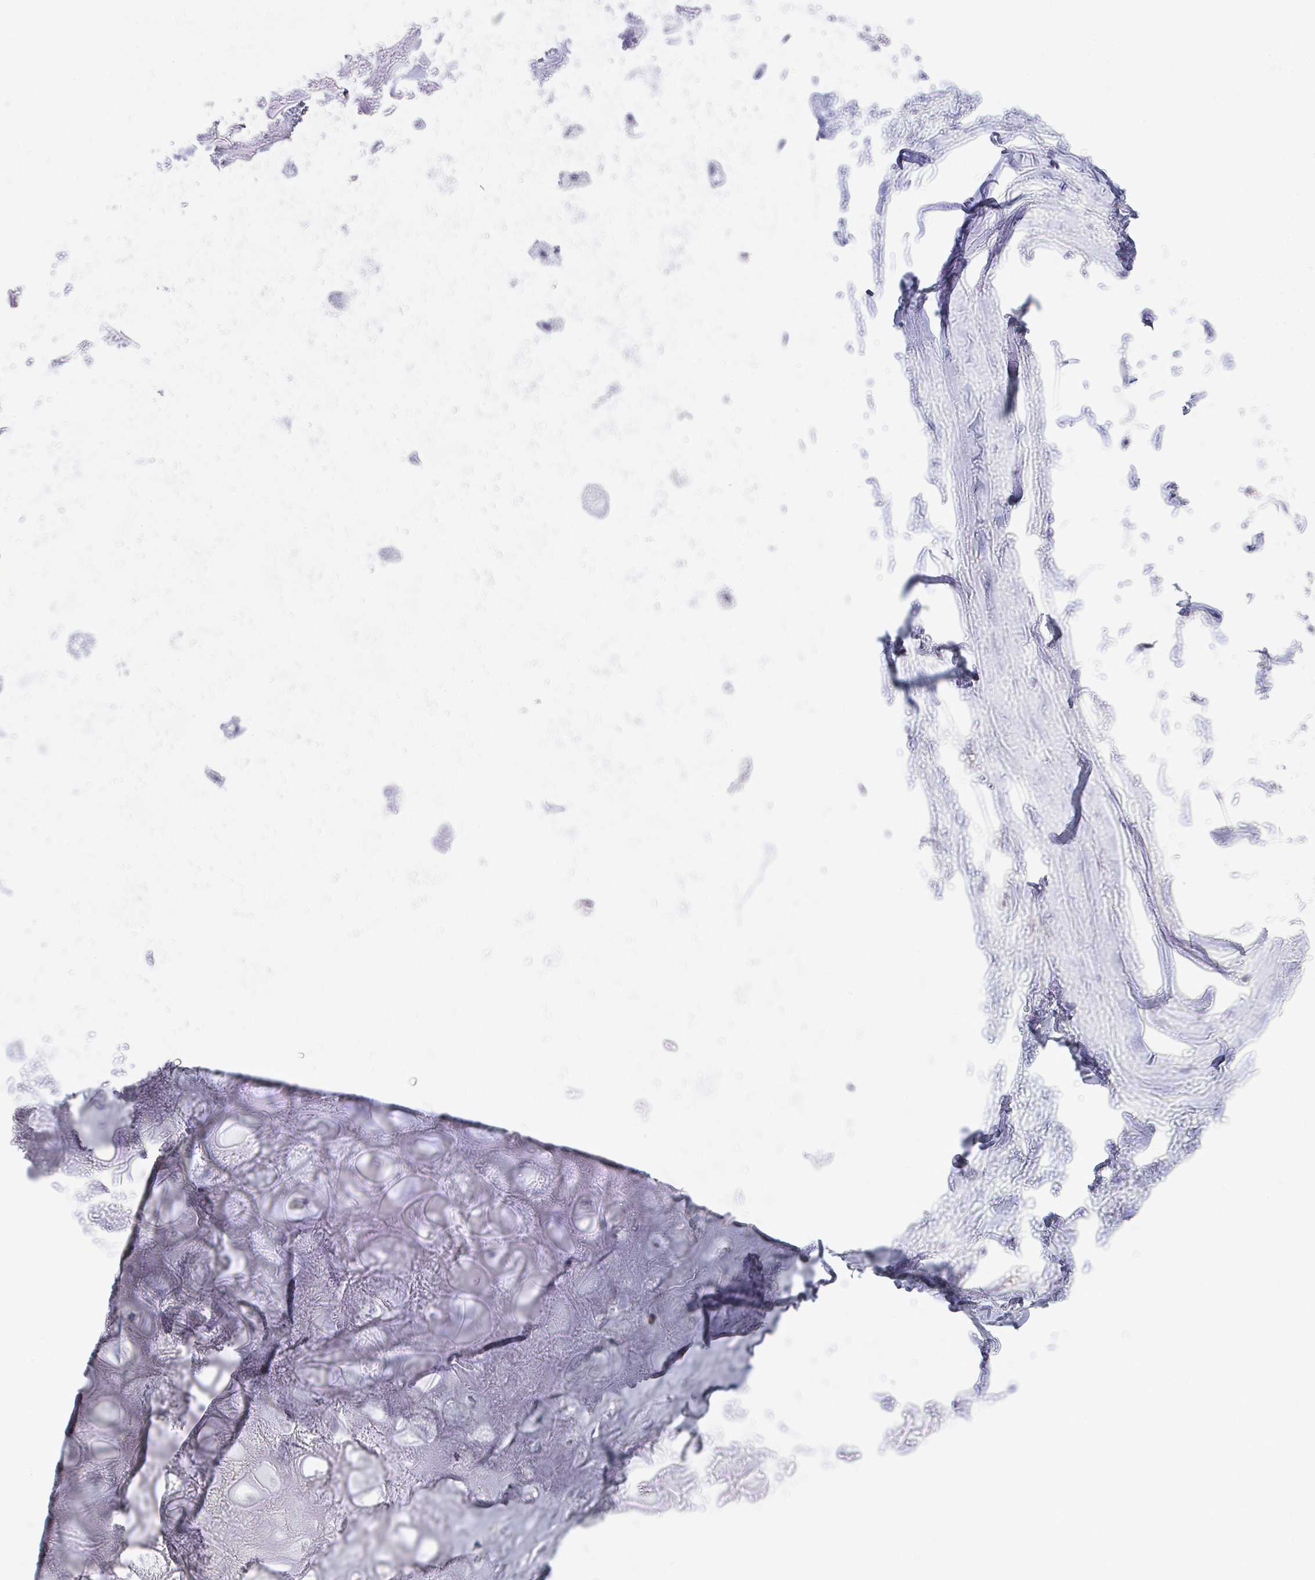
{"staining": {"intensity": "negative", "quantity": "none", "location": "none"}, "tissue": "soft tissue", "cell_type": "Chondrocytes", "image_type": "normal", "snomed": [{"axis": "morphology", "description": "Normal tissue, NOS"}, {"axis": "topography", "description": "Lymph node"}, {"axis": "topography", "description": "Cartilage tissue"}, {"axis": "topography", "description": "Nasopharynx"}], "caption": "Histopathology image shows no significant protein positivity in chondrocytes of normal soft tissue.", "gene": "CSE1L", "patient": {"sex": "male", "age": 63}}